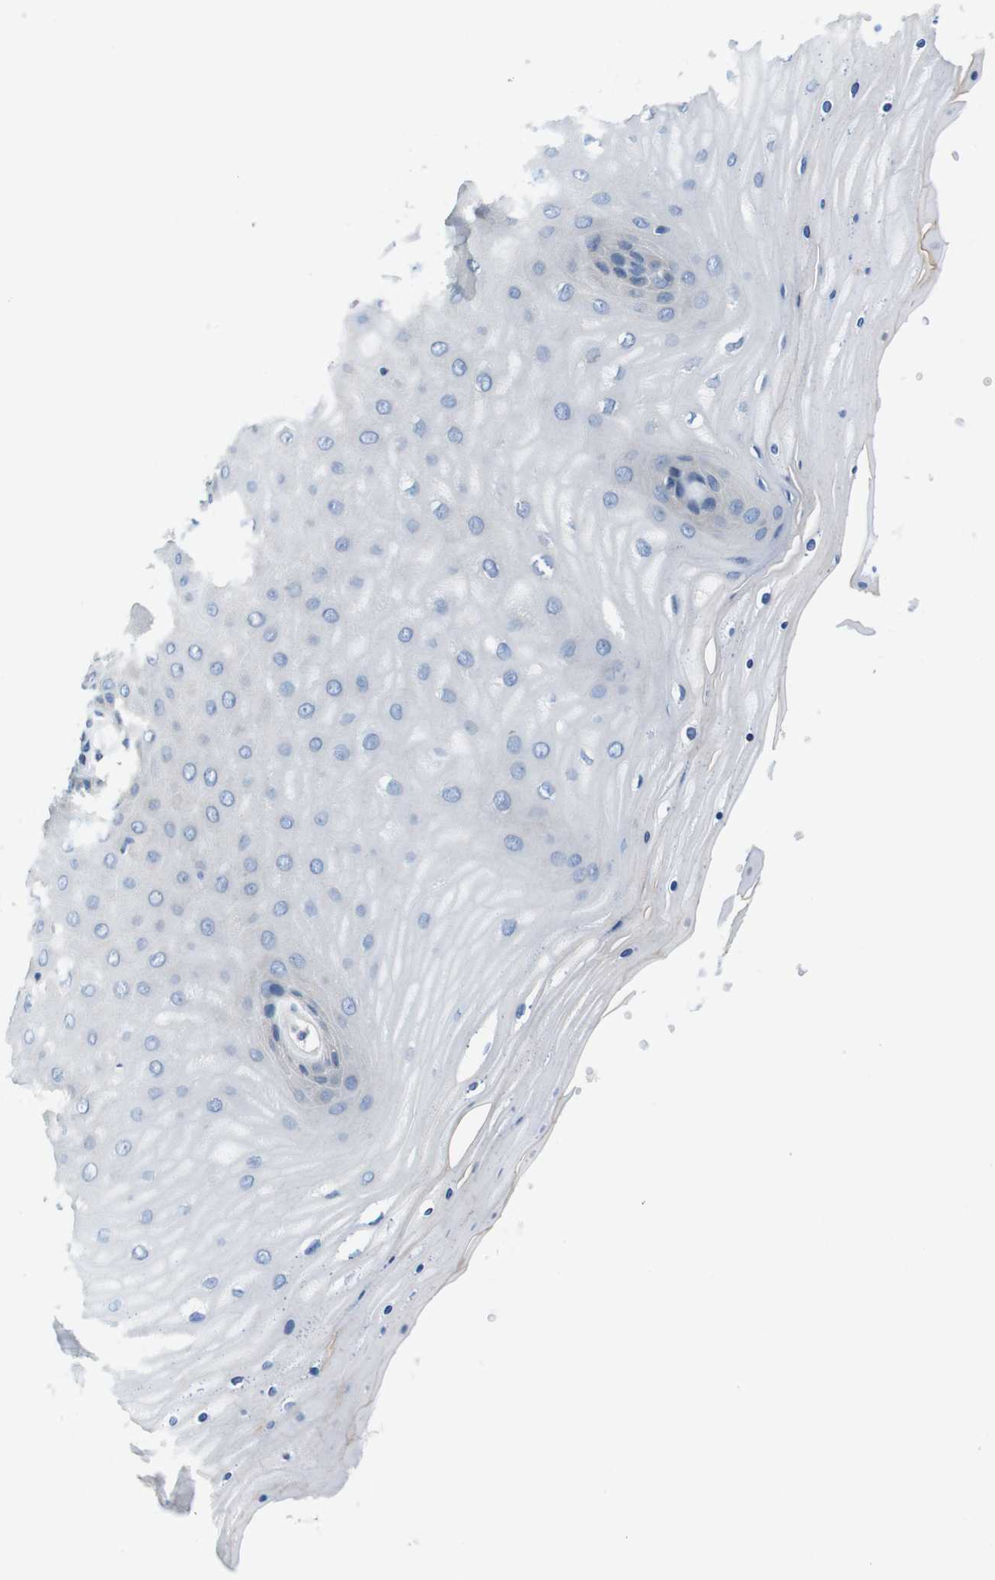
{"staining": {"intensity": "negative", "quantity": "none", "location": "none"}, "tissue": "cervix", "cell_type": "Glandular cells", "image_type": "normal", "snomed": [{"axis": "morphology", "description": "Normal tissue, NOS"}, {"axis": "topography", "description": "Cervix"}], "caption": "Glandular cells show no significant positivity in normal cervix. The staining is performed using DAB (3,3'-diaminobenzidine) brown chromogen with nuclei counter-stained in using hematoxylin.", "gene": "DENND4C", "patient": {"sex": "female", "age": 55}}